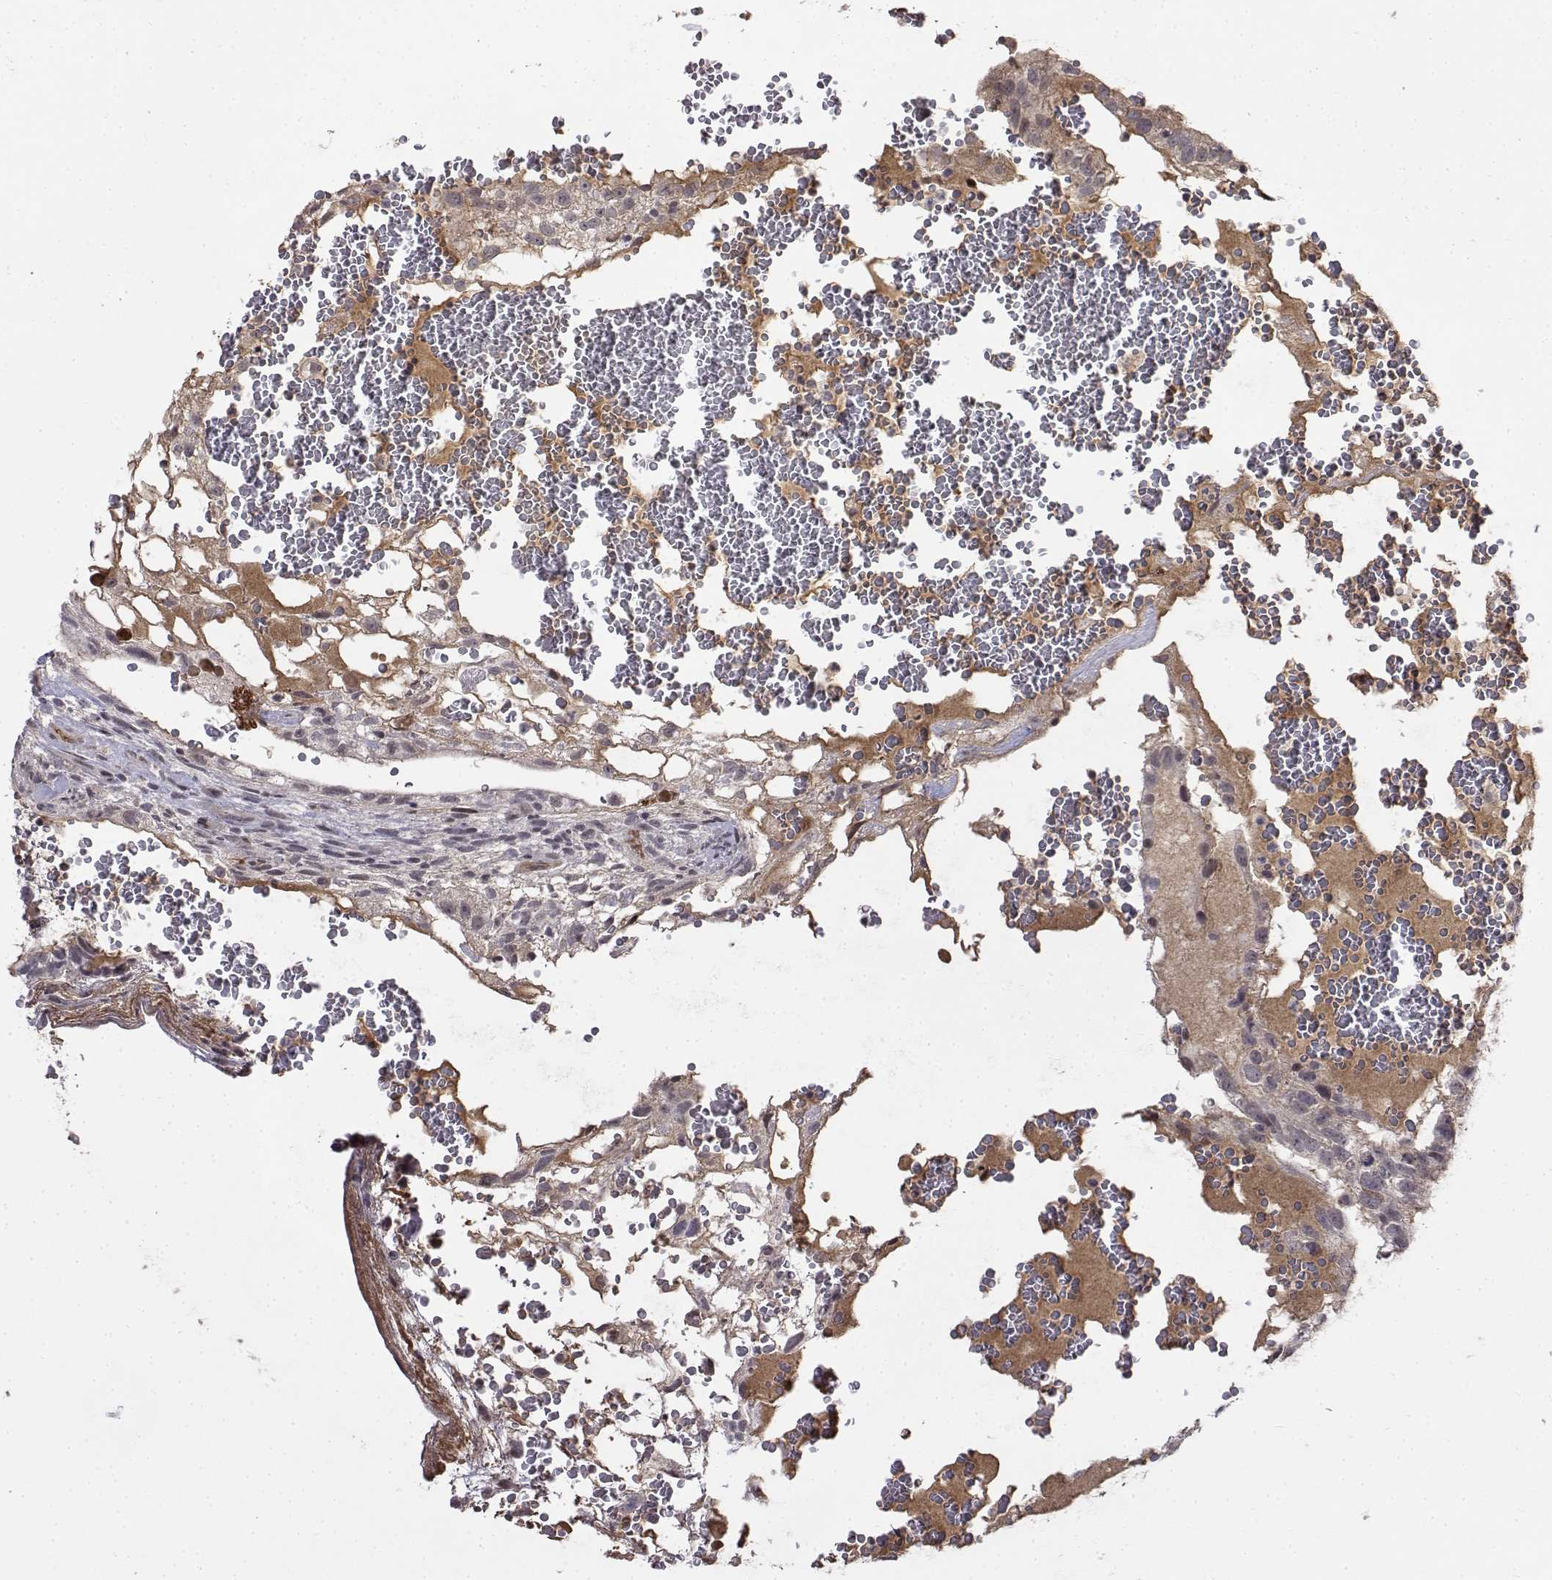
{"staining": {"intensity": "negative", "quantity": "none", "location": "none"}, "tissue": "testis cancer", "cell_type": "Tumor cells", "image_type": "cancer", "snomed": [{"axis": "morphology", "description": "Normal tissue, NOS"}, {"axis": "morphology", "description": "Carcinoma, Embryonal, NOS"}, {"axis": "topography", "description": "Testis"}], "caption": "High magnification brightfield microscopy of embryonal carcinoma (testis) stained with DAB (brown) and counterstained with hematoxylin (blue): tumor cells show no significant expression.", "gene": "ITGA7", "patient": {"sex": "male", "age": 32}}